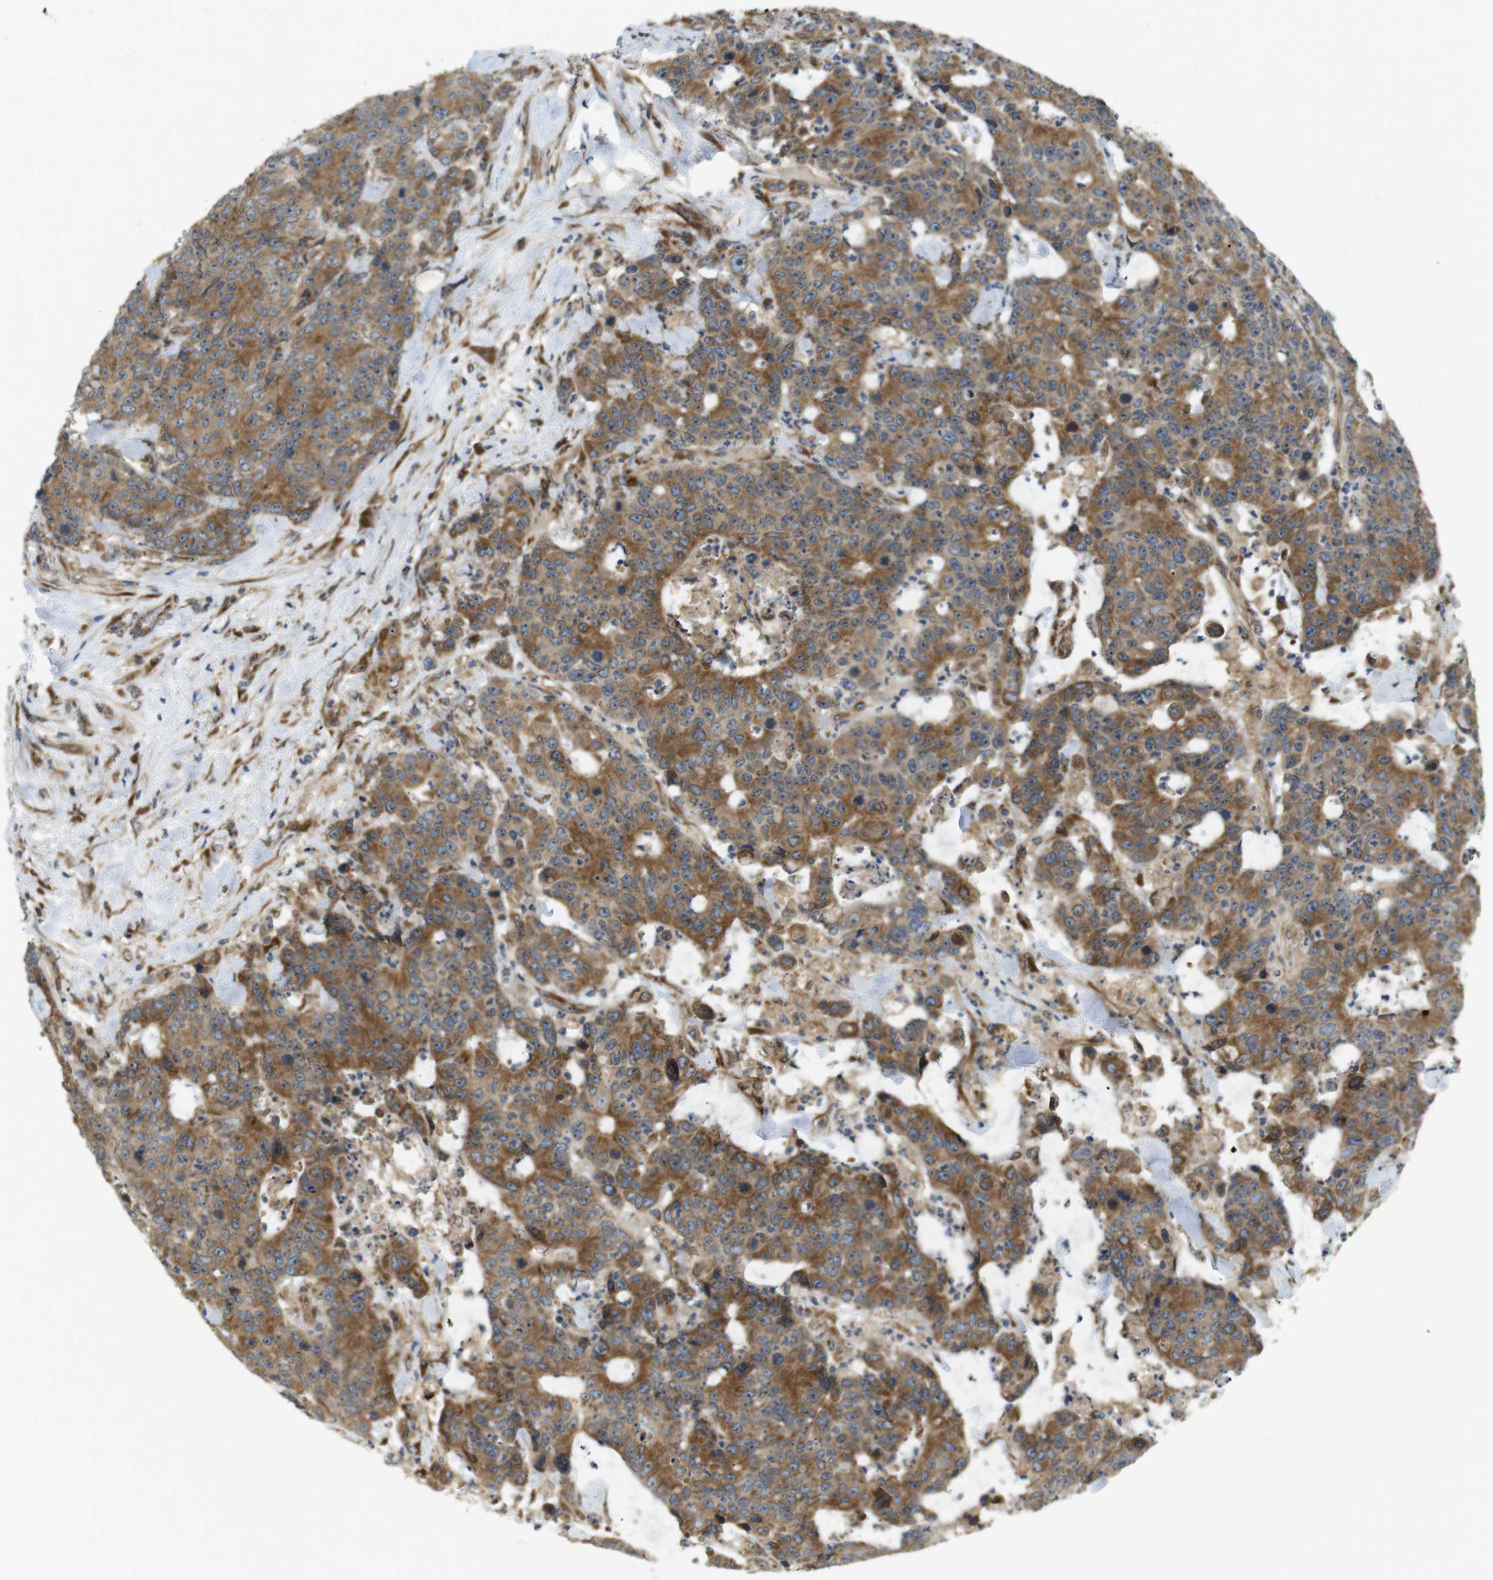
{"staining": {"intensity": "moderate", "quantity": ">75%", "location": "cytoplasmic/membranous"}, "tissue": "colorectal cancer", "cell_type": "Tumor cells", "image_type": "cancer", "snomed": [{"axis": "morphology", "description": "Adenocarcinoma, NOS"}, {"axis": "topography", "description": "Colon"}], "caption": "The photomicrograph exhibits staining of colorectal cancer, revealing moderate cytoplasmic/membranous protein expression (brown color) within tumor cells.", "gene": "TMEM143", "patient": {"sex": "female", "age": 86}}